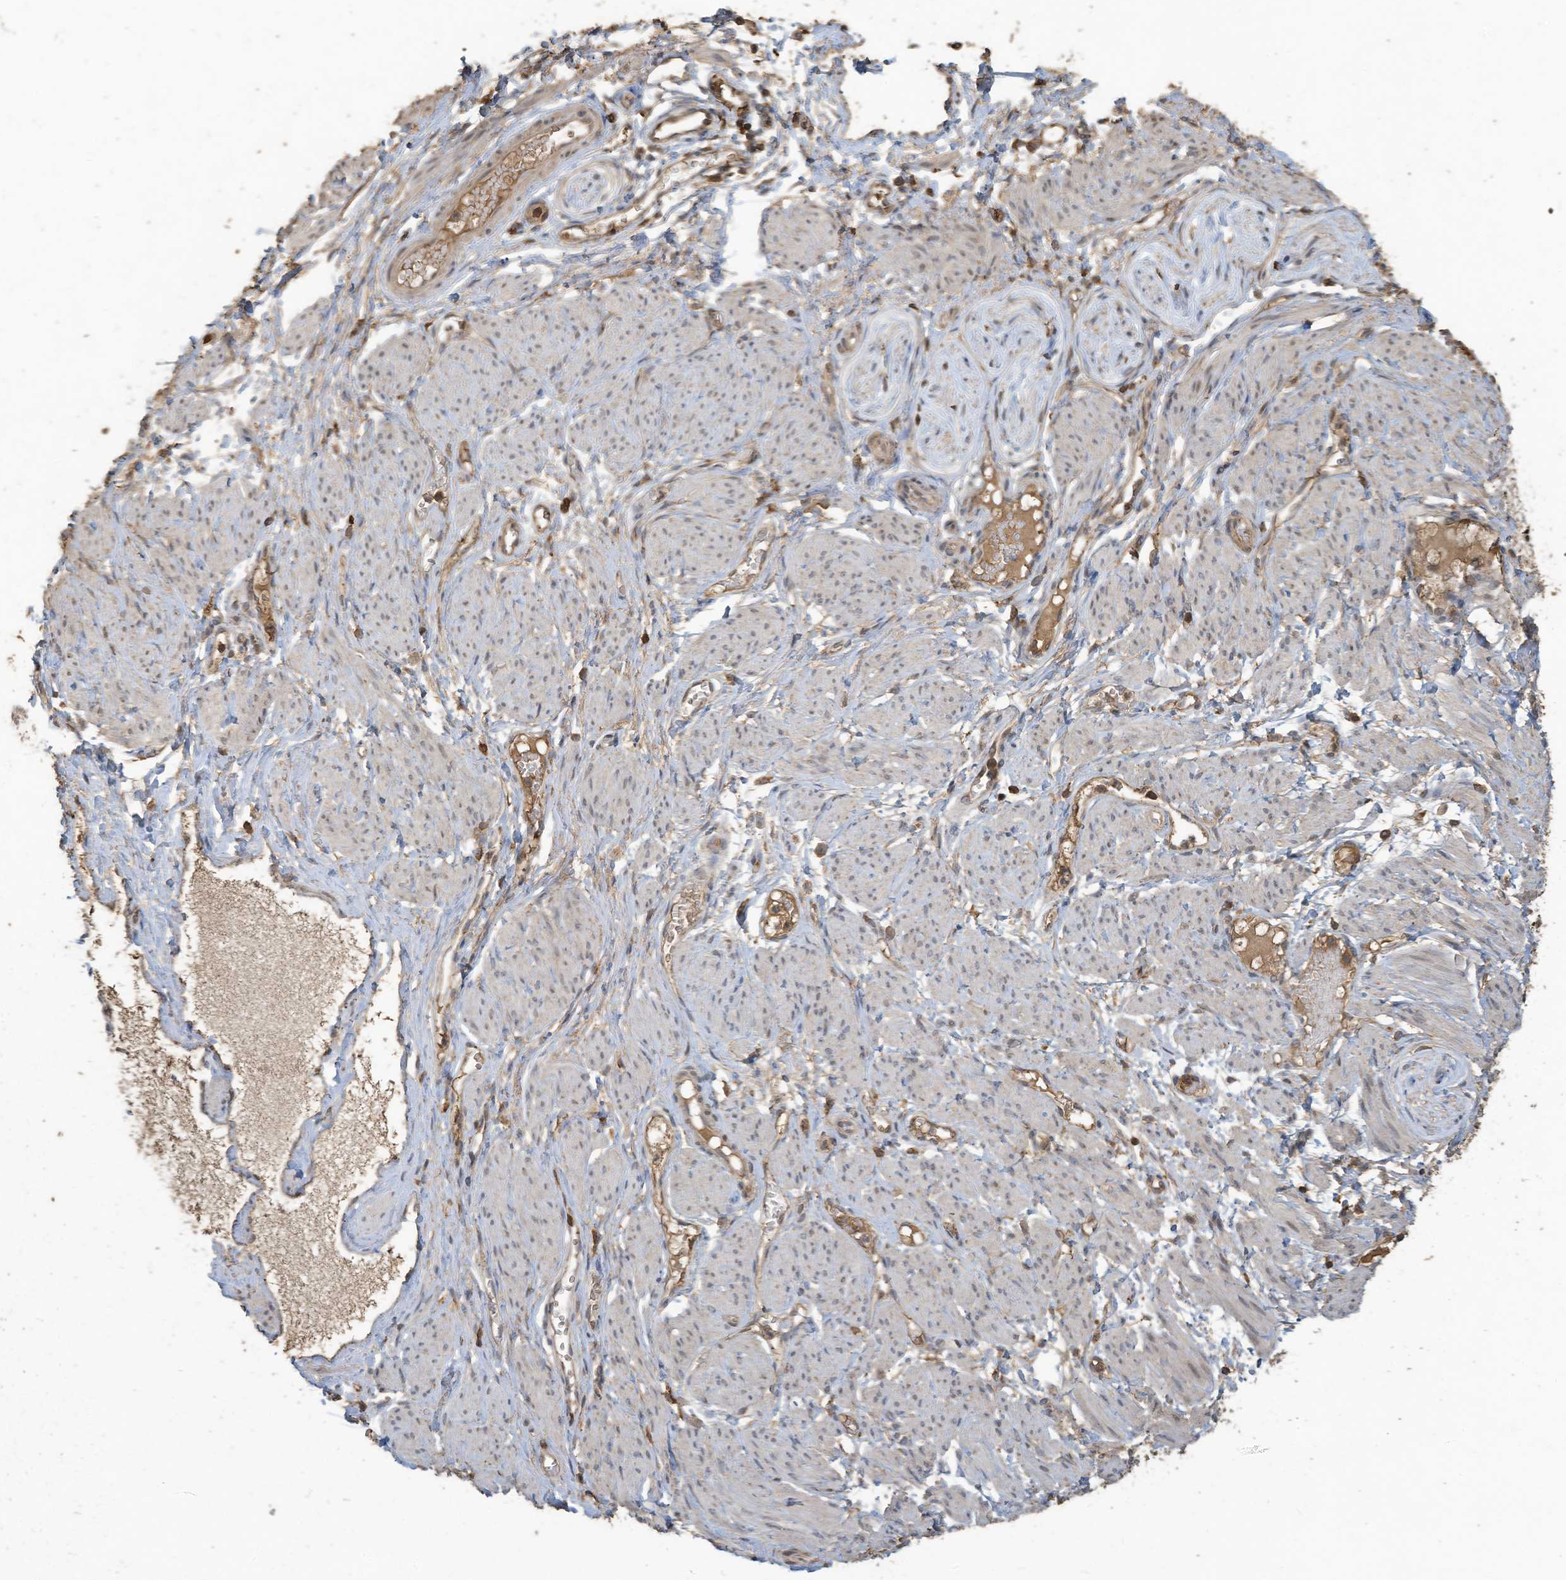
{"staining": {"intensity": "moderate", "quantity": ">75%", "location": "cytoplasmic/membranous"}, "tissue": "soft tissue", "cell_type": "Chondrocytes", "image_type": "normal", "snomed": [{"axis": "morphology", "description": "Normal tissue, NOS"}, {"axis": "topography", "description": "Smooth muscle"}, {"axis": "topography", "description": "Peripheral nerve tissue"}], "caption": "Protein staining reveals moderate cytoplasmic/membranous expression in about >75% of chondrocytes in normal soft tissue.", "gene": "COX10", "patient": {"sex": "female", "age": 39}}